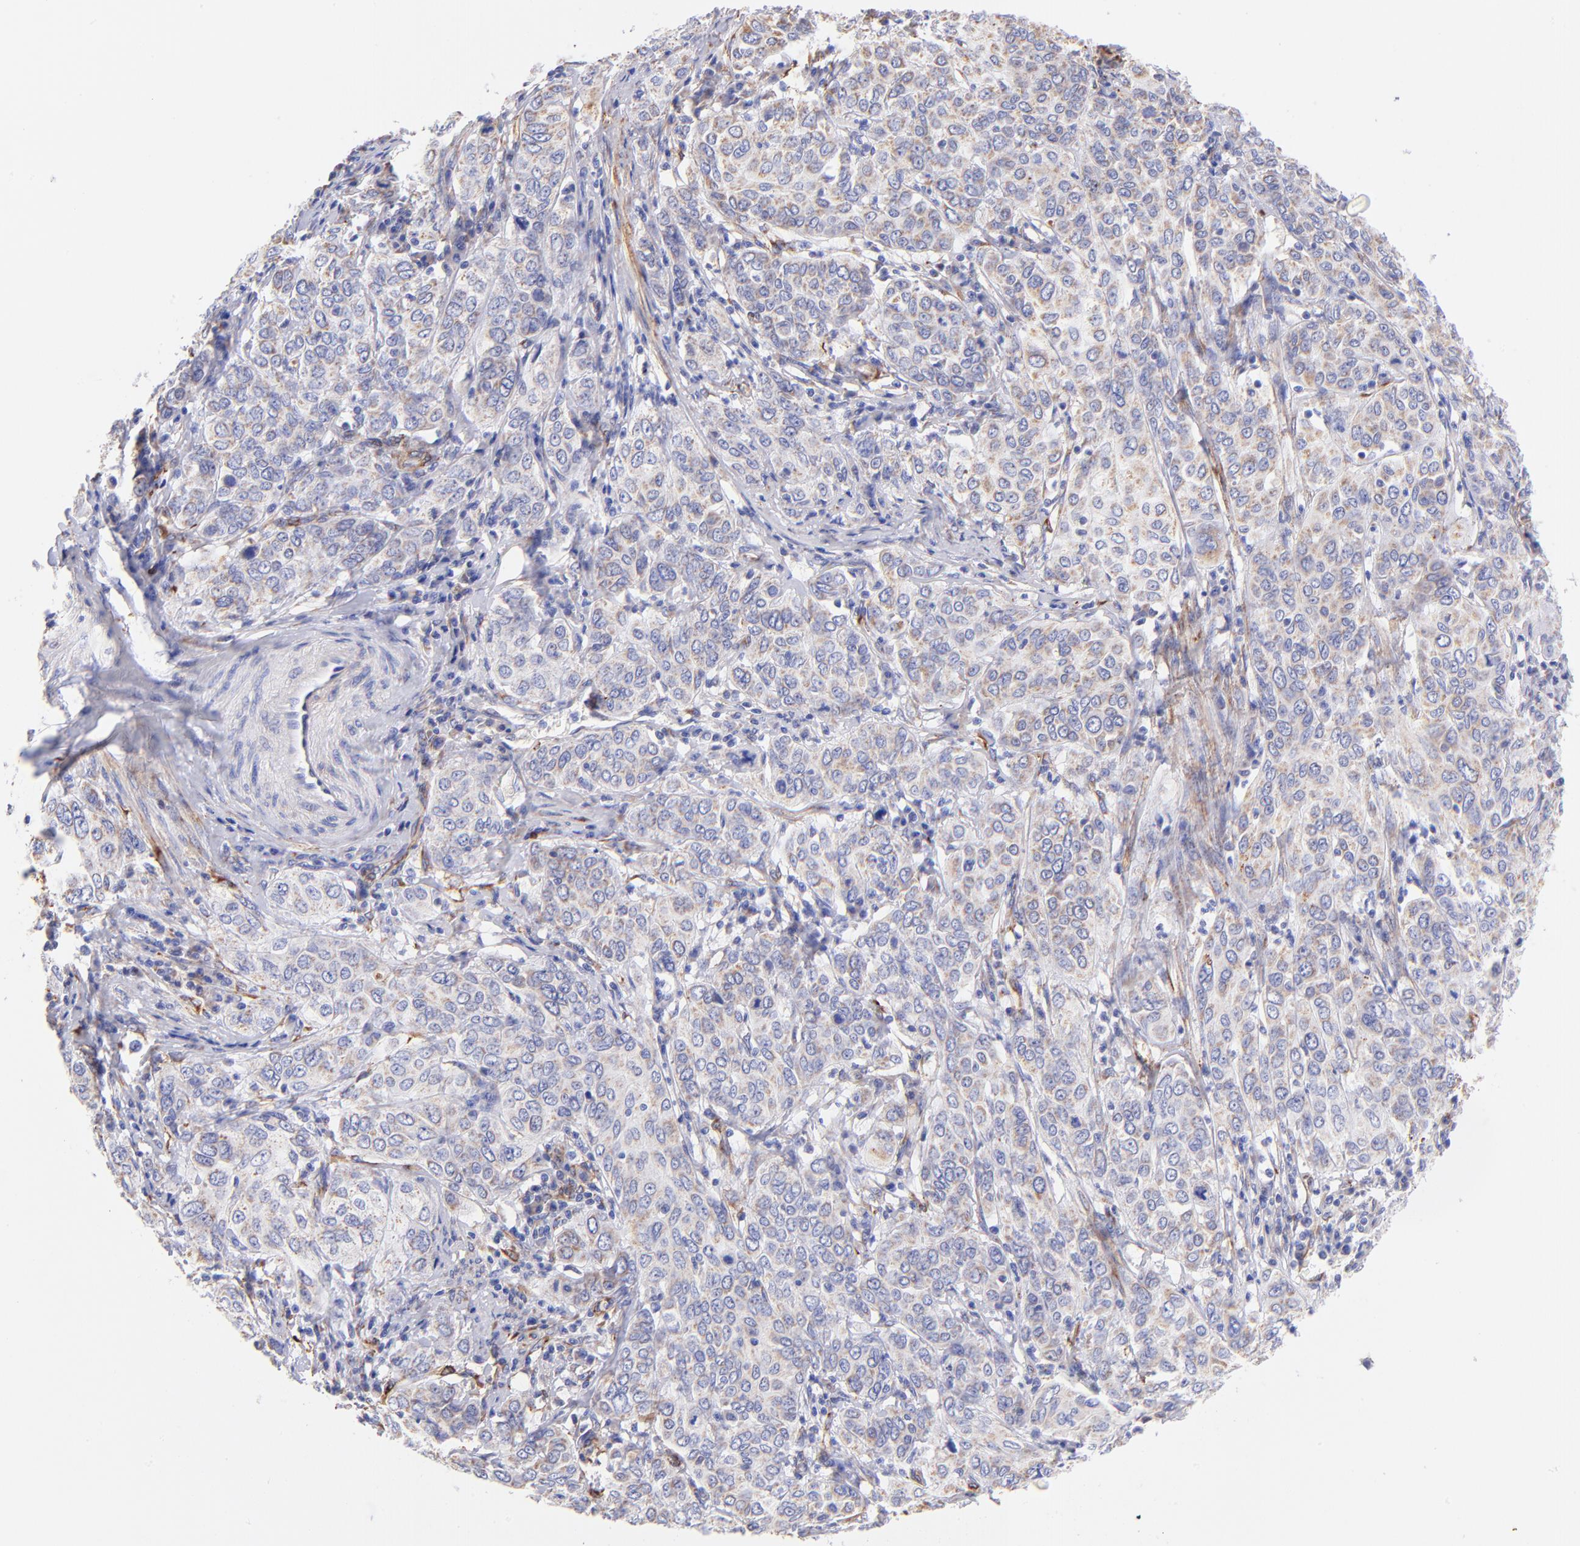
{"staining": {"intensity": "weak", "quantity": "25%-75%", "location": "cytoplasmic/membranous"}, "tissue": "cervical cancer", "cell_type": "Tumor cells", "image_type": "cancer", "snomed": [{"axis": "morphology", "description": "Squamous cell carcinoma, NOS"}, {"axis": "topography", "description": "Cervix"}], "caption": "An immunohistochemistry micrograph of neoplastic tissue is shown. Protein staining in brown shows weak cytoplasmic/membranous positivity in cervical squamous cell carcinoma within tumor cells.", "gene": "SPARC", "patient": {"sex": "female", "age": 38}}